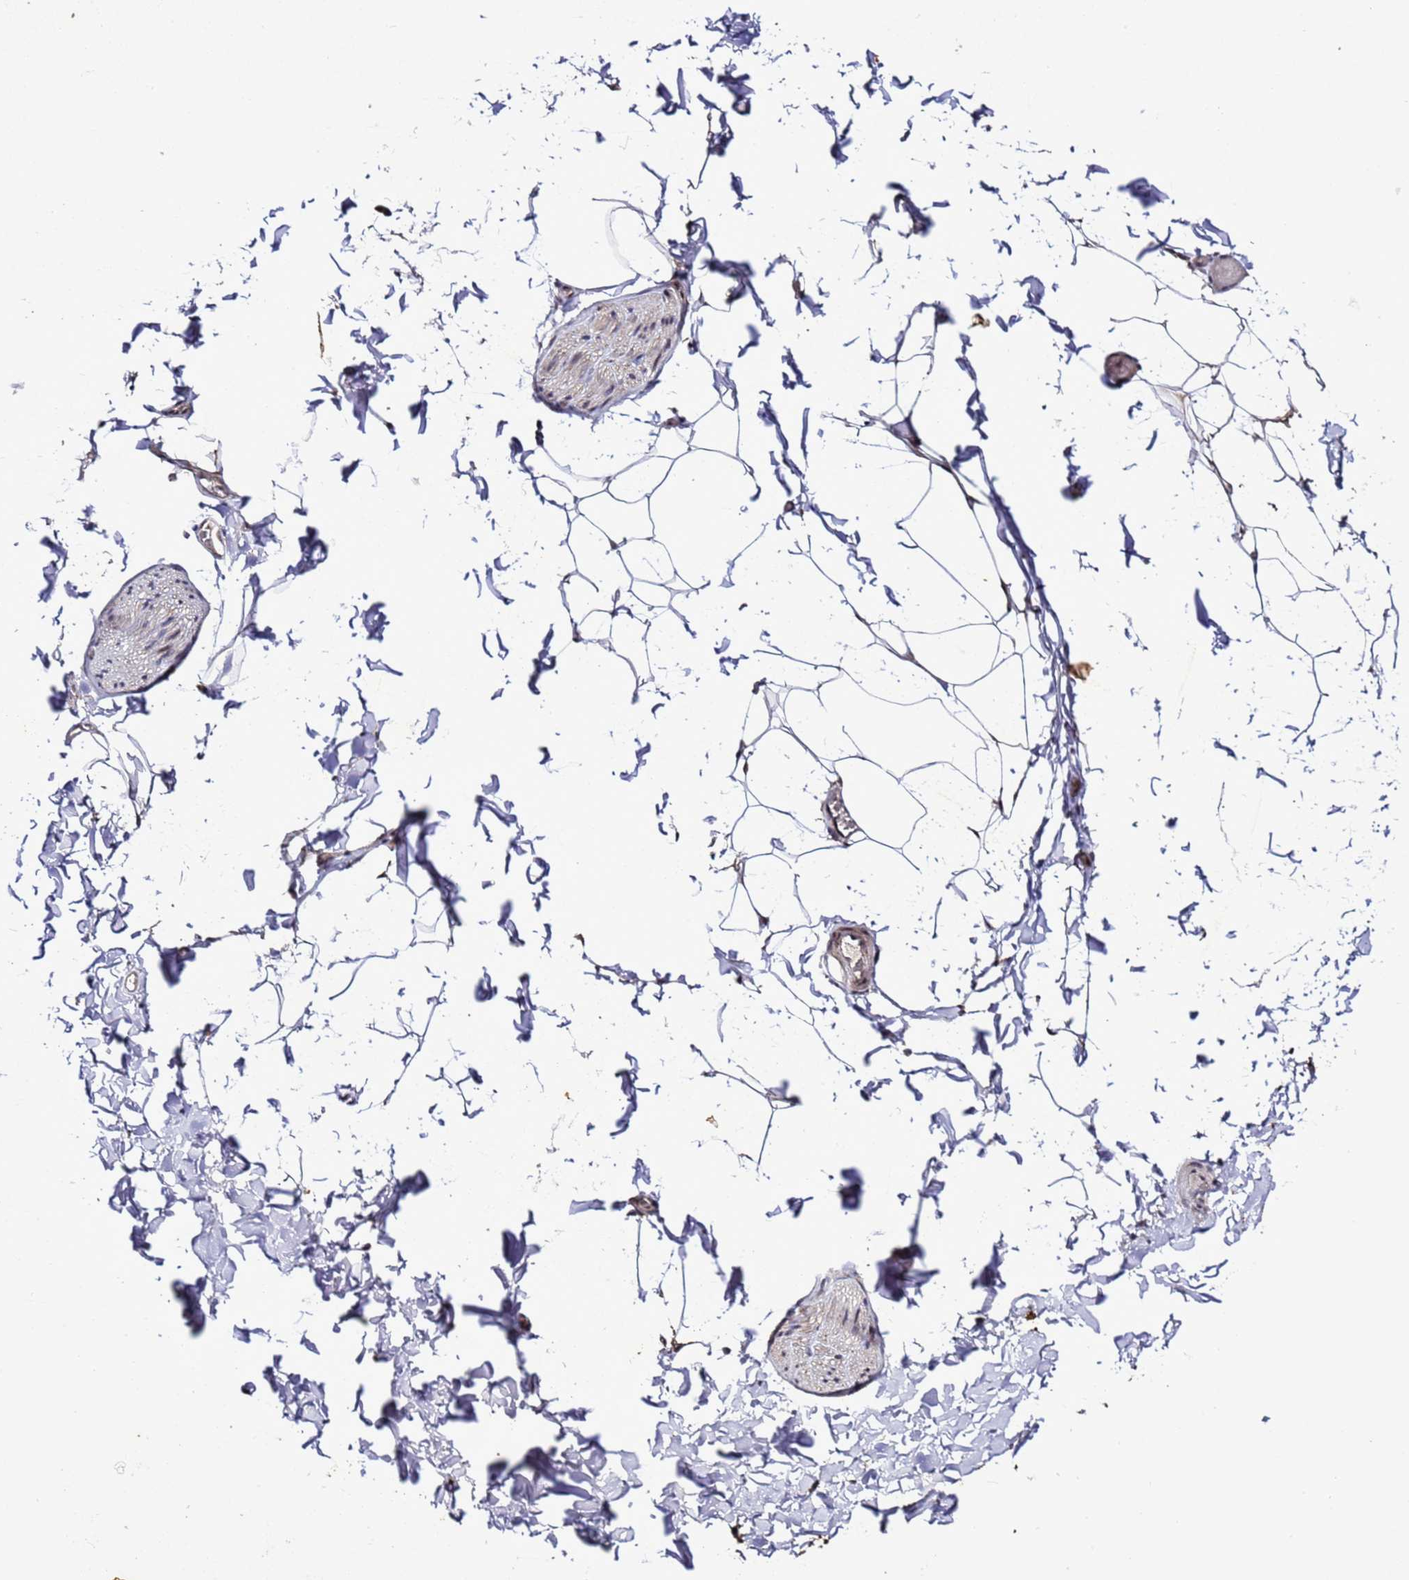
{"staining": {"intensity": "negative", "quantity": "none", "location": "none"}, "tissue": "adipose tissue", "cell_type": "Adipocytes", "image_type": "normal", "snomed": [{"axis": "morphology", "description": "Normal tissue, NOS"}, {"axis": "topography", "description": "Gallbladder"}, {"axis": "topography", "description": "Peripheral nerve tissue"}], "caption": "This is an immunohistochemistry (IHC) histopathology image of normal adipose tissue. There is no positivity in adipocytes.", "gene": "TMEM176B", "patient": {"sex": "male", "age": 38}}